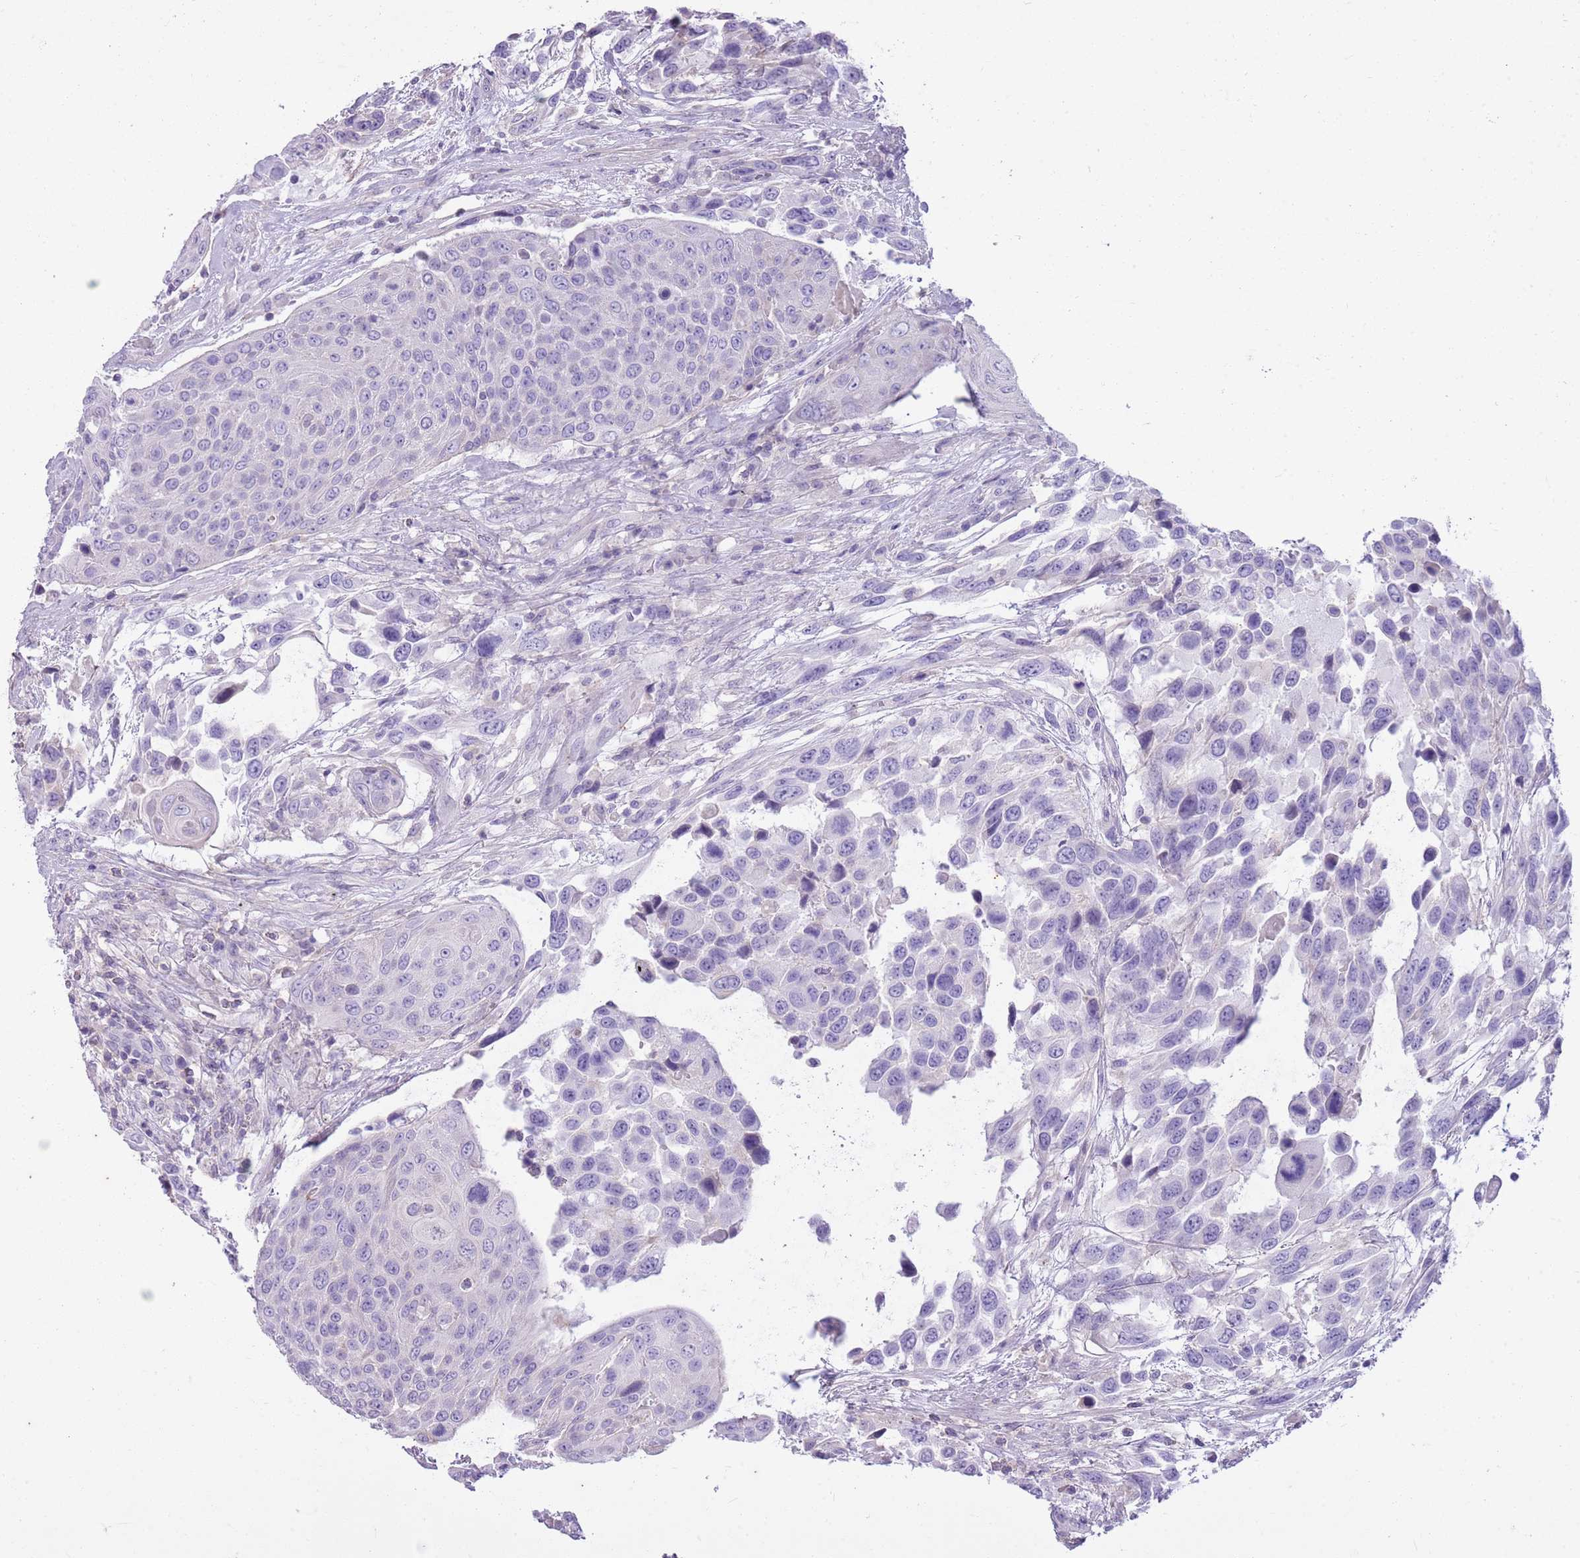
{"staining": {"intensity": "negative", "quantity": "none", "location": "none"}, "tissue": "urothelial cancer", "cell_type": "Tumor cells", "image_type": "cancer", "snomed": [{"axis": "morphology", "description": "Urothelial carcinoma, High grade"}, {"axis": "topography", "description": "Urinary bladder"}], "caption": "DAB immunohistochemical staining of high-grade urothelial carcinoma exhibits no significant staining in tumor cells.", "gene": "CNPPD1", "patient": {"sex": "female", "age": 70}}